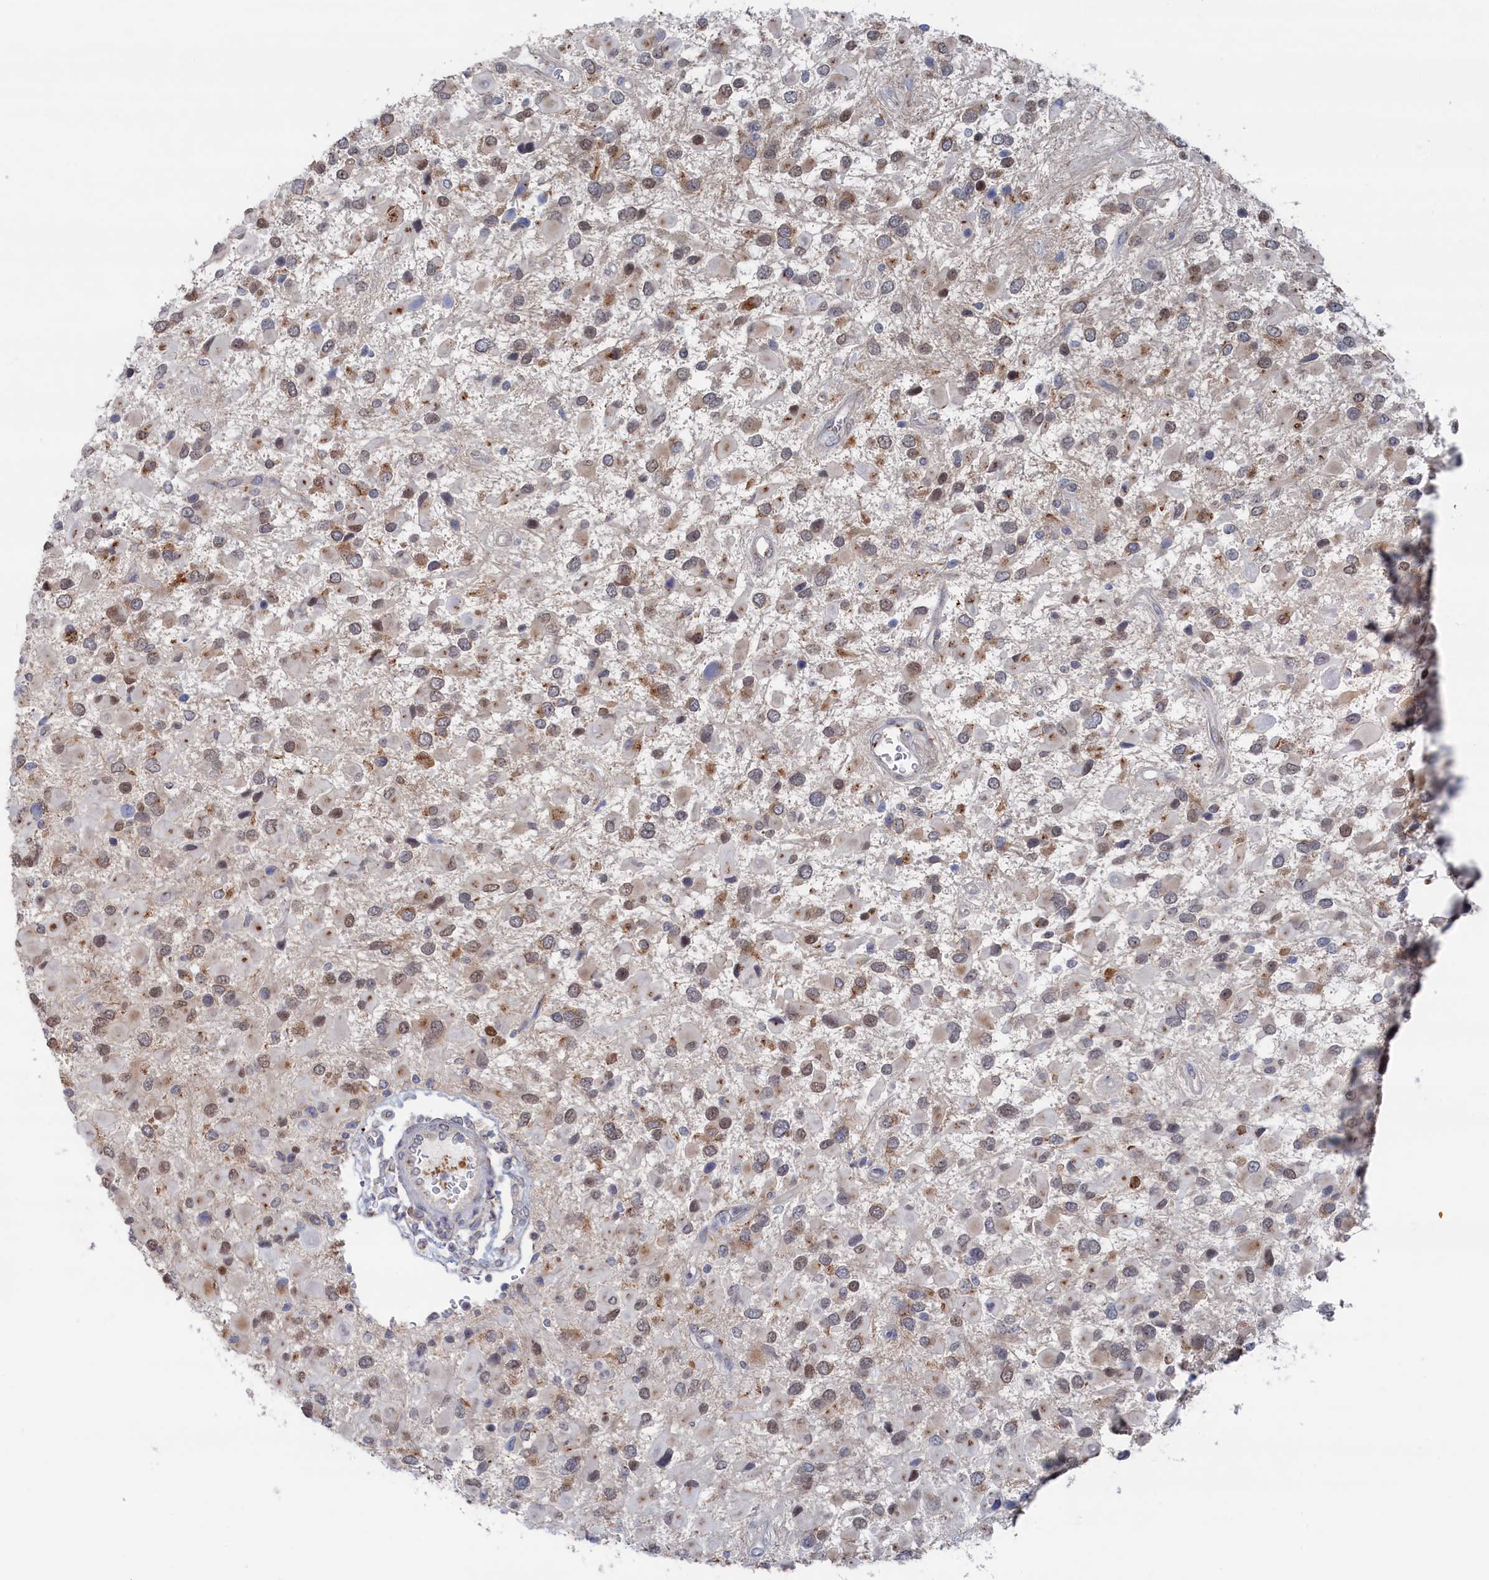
{"staining": {"intensity": "moderate", "quantity": "25%-75%", "location": "cytoplasmic/membranous,nuclear"}, "tissue": "glioma", "cell_type": "Tumor cells", "image_type": "cancer", "snomed": [{"axis": "morphology", "description": "Glioma, malignant, High grade"}, {"axis": "topography", "description": "Brain"}], "caption": "Moderate cytoplasmic/membranous and nuclear protein staining is present in about 25%-75% of tumor cells in glioma.", "gene": "IRX1", "patient": {"sex": "male", "age": 53}}